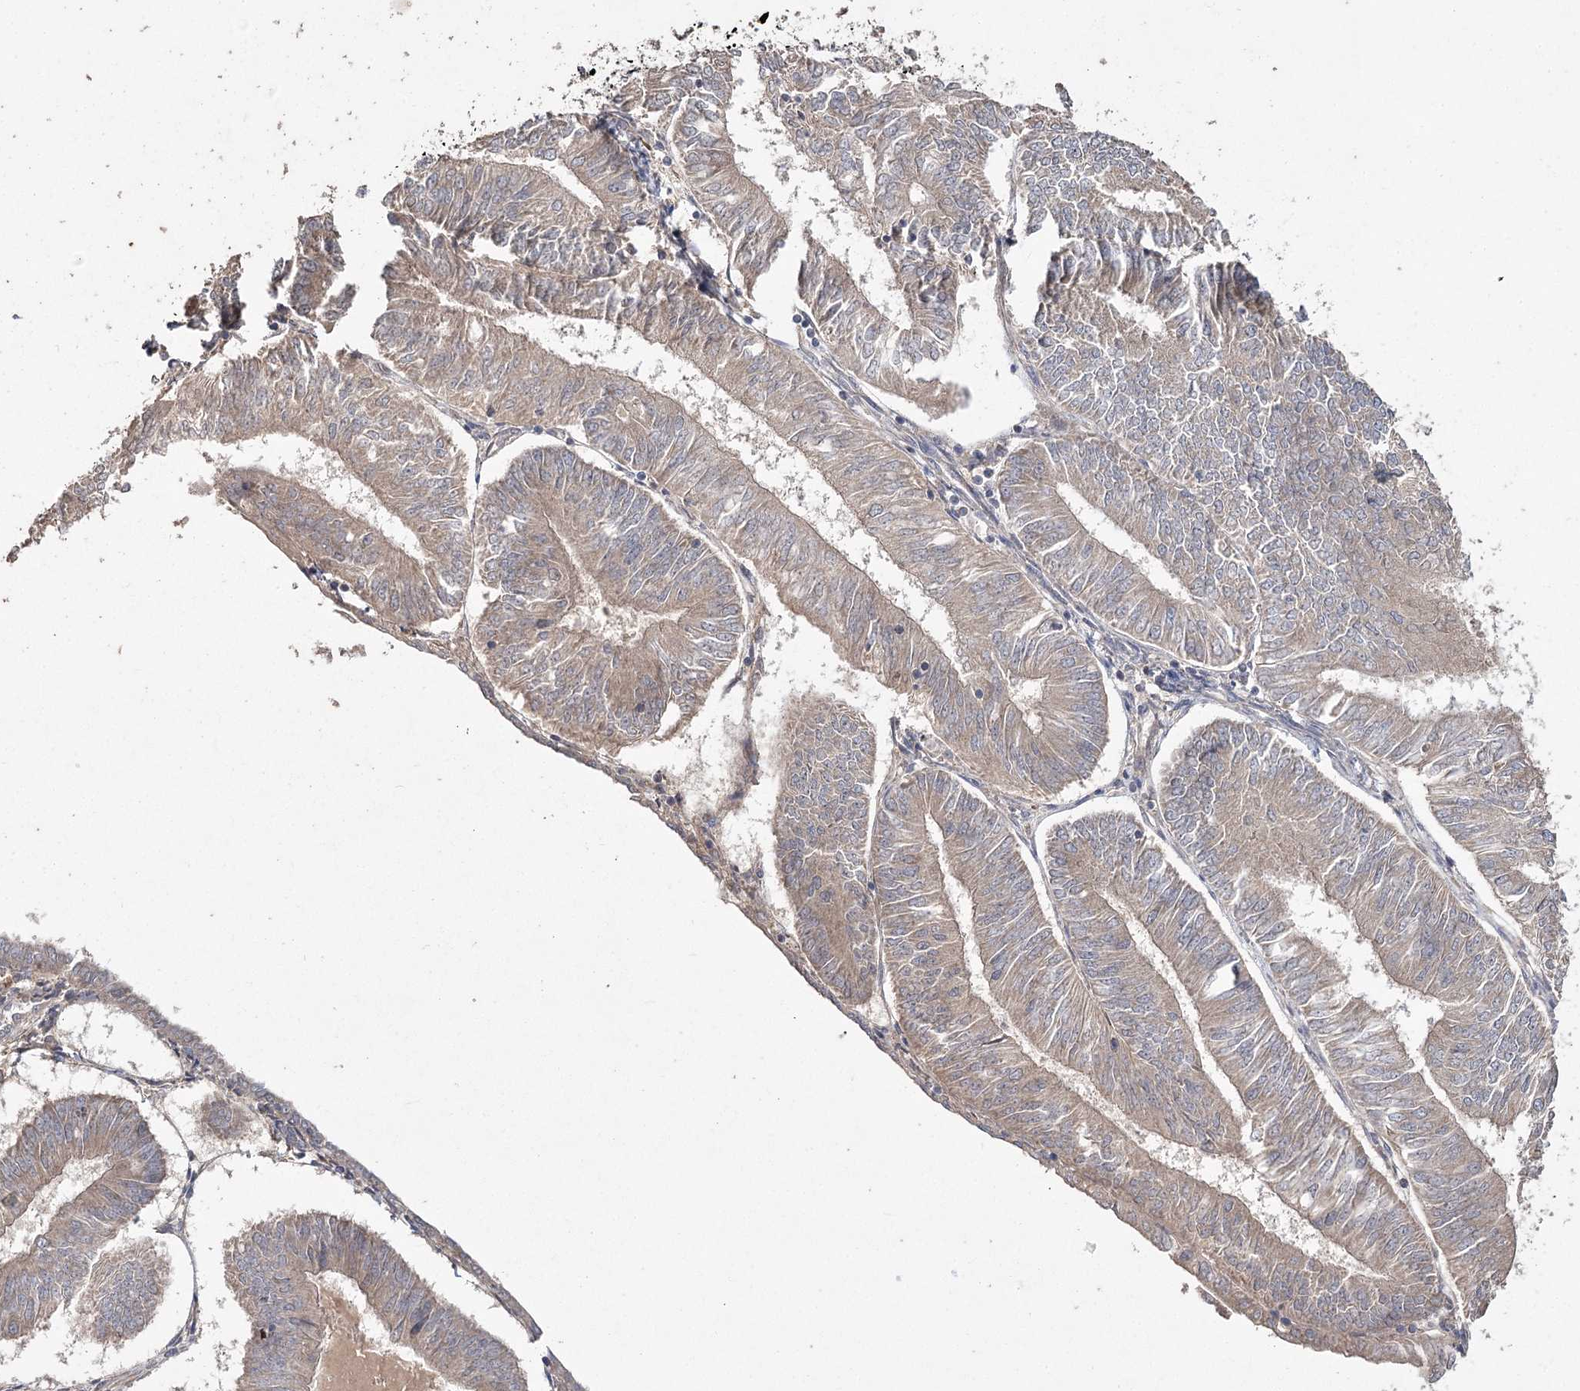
{"staining": {"intensity": "weak", "quantity": "25%-75%", "location": "cytoplasmic/membranous"}, "tissue": "endometrial cancer", "cell_type": "Tumor cells", "image_type": "cancer", "snomed": [{"axis": "morphology", "description": "Adenocarcinoma, NOS"}, {"axis": "topography", "description": "Endometrium"}], "caption": "Protein positivity by immunohistochemistry demonstrates weak cytoplasmic/membranous expression in about 25%-75% of tumor cells in endometrial cancer (adenocarcinoma).", "gene": "RIN2", "patient": {"sex": "female", "age": 58}}